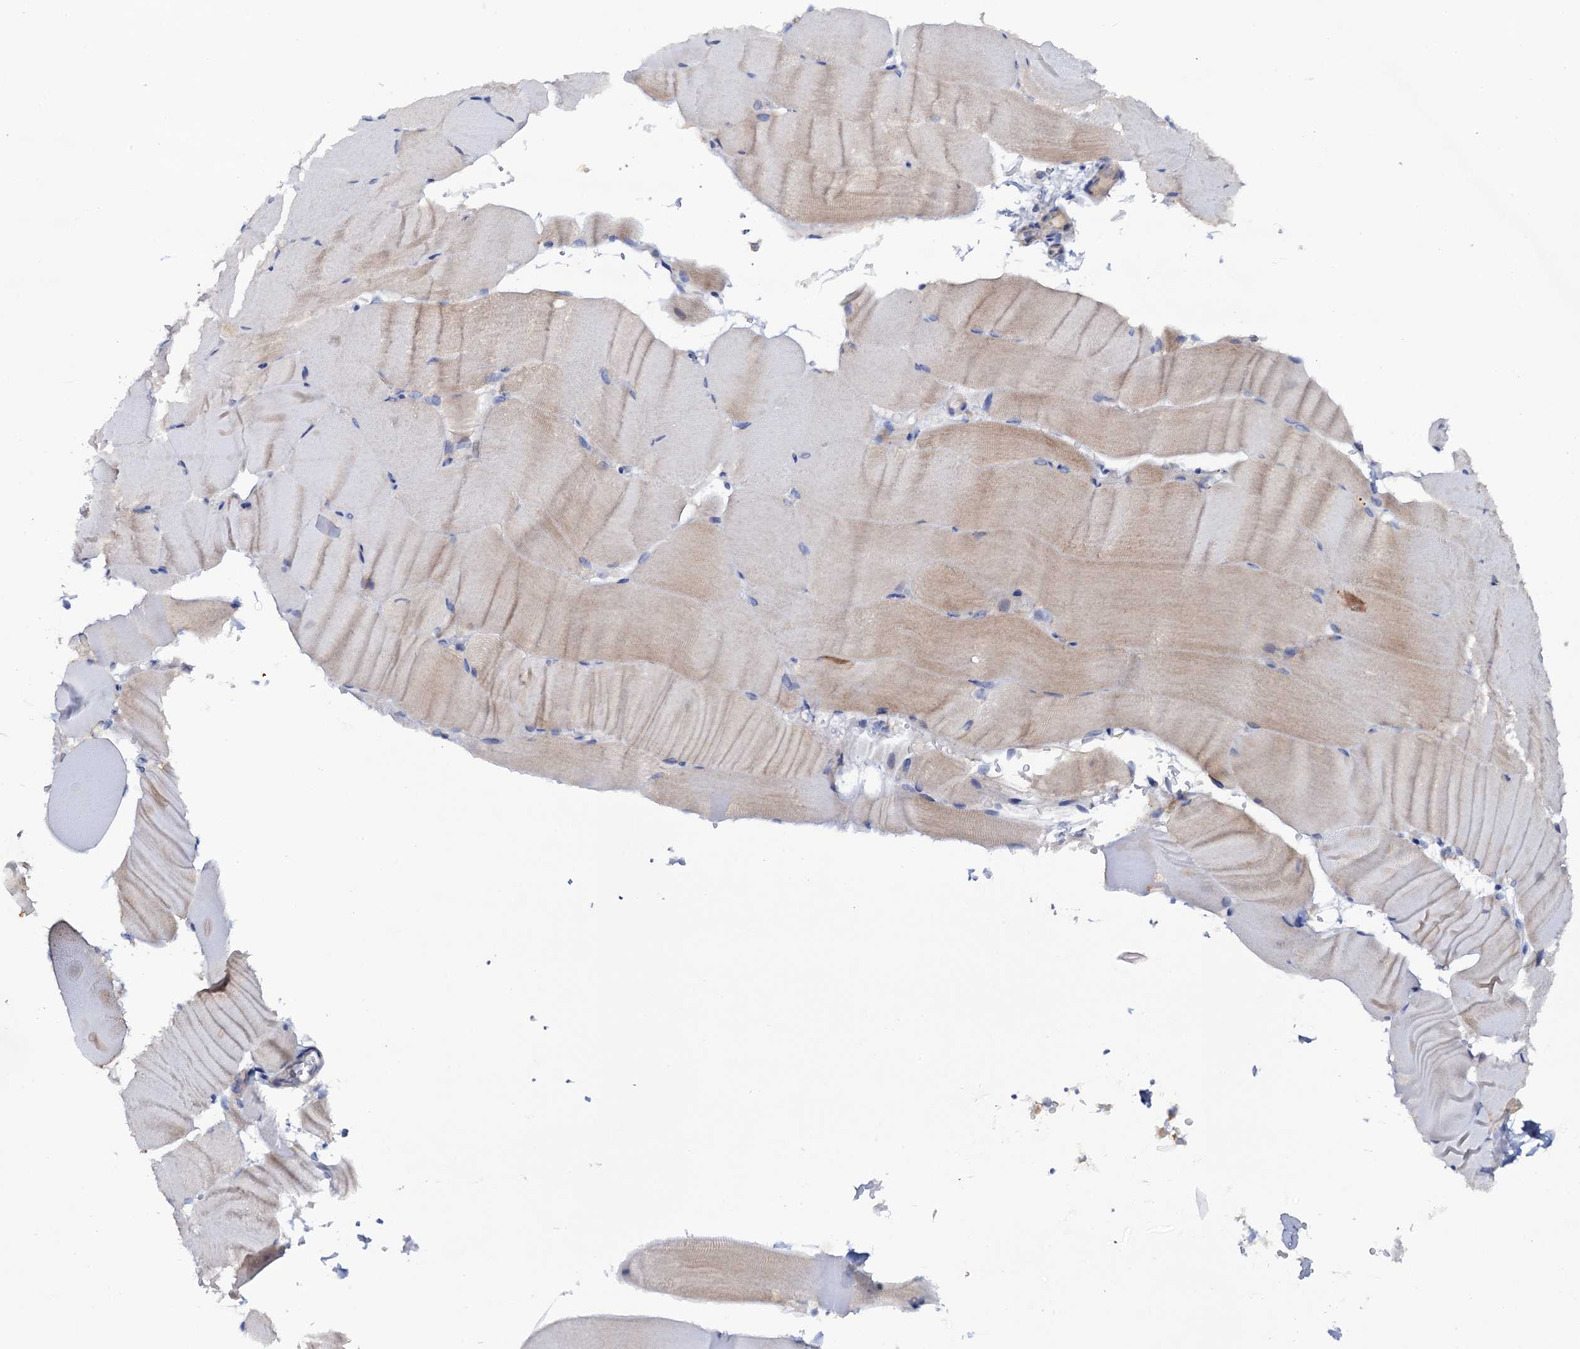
{"staining": {"intensity": "weak", "quantity": "<25%", "location": "cytoplasmic/membranous"}, "tissue": "skeletal muscle", "cell_type": "Myocytes", "image_type": "normal", "snomed": [{"axis": "morphology", "description": "Normal tissue, NOS"}, {"axis": "topography", "description": "Skeletal muscle"}, {"axis": "topography", "description": "Parathyroid gland"}], "caption": "IHC image of normal skeletal muscle: skeletal muscle stained with DAB displays no significant protein positivity in myocytes.", "gene": "MRPL48", "patient": {"sex": "female", "age": 37}}